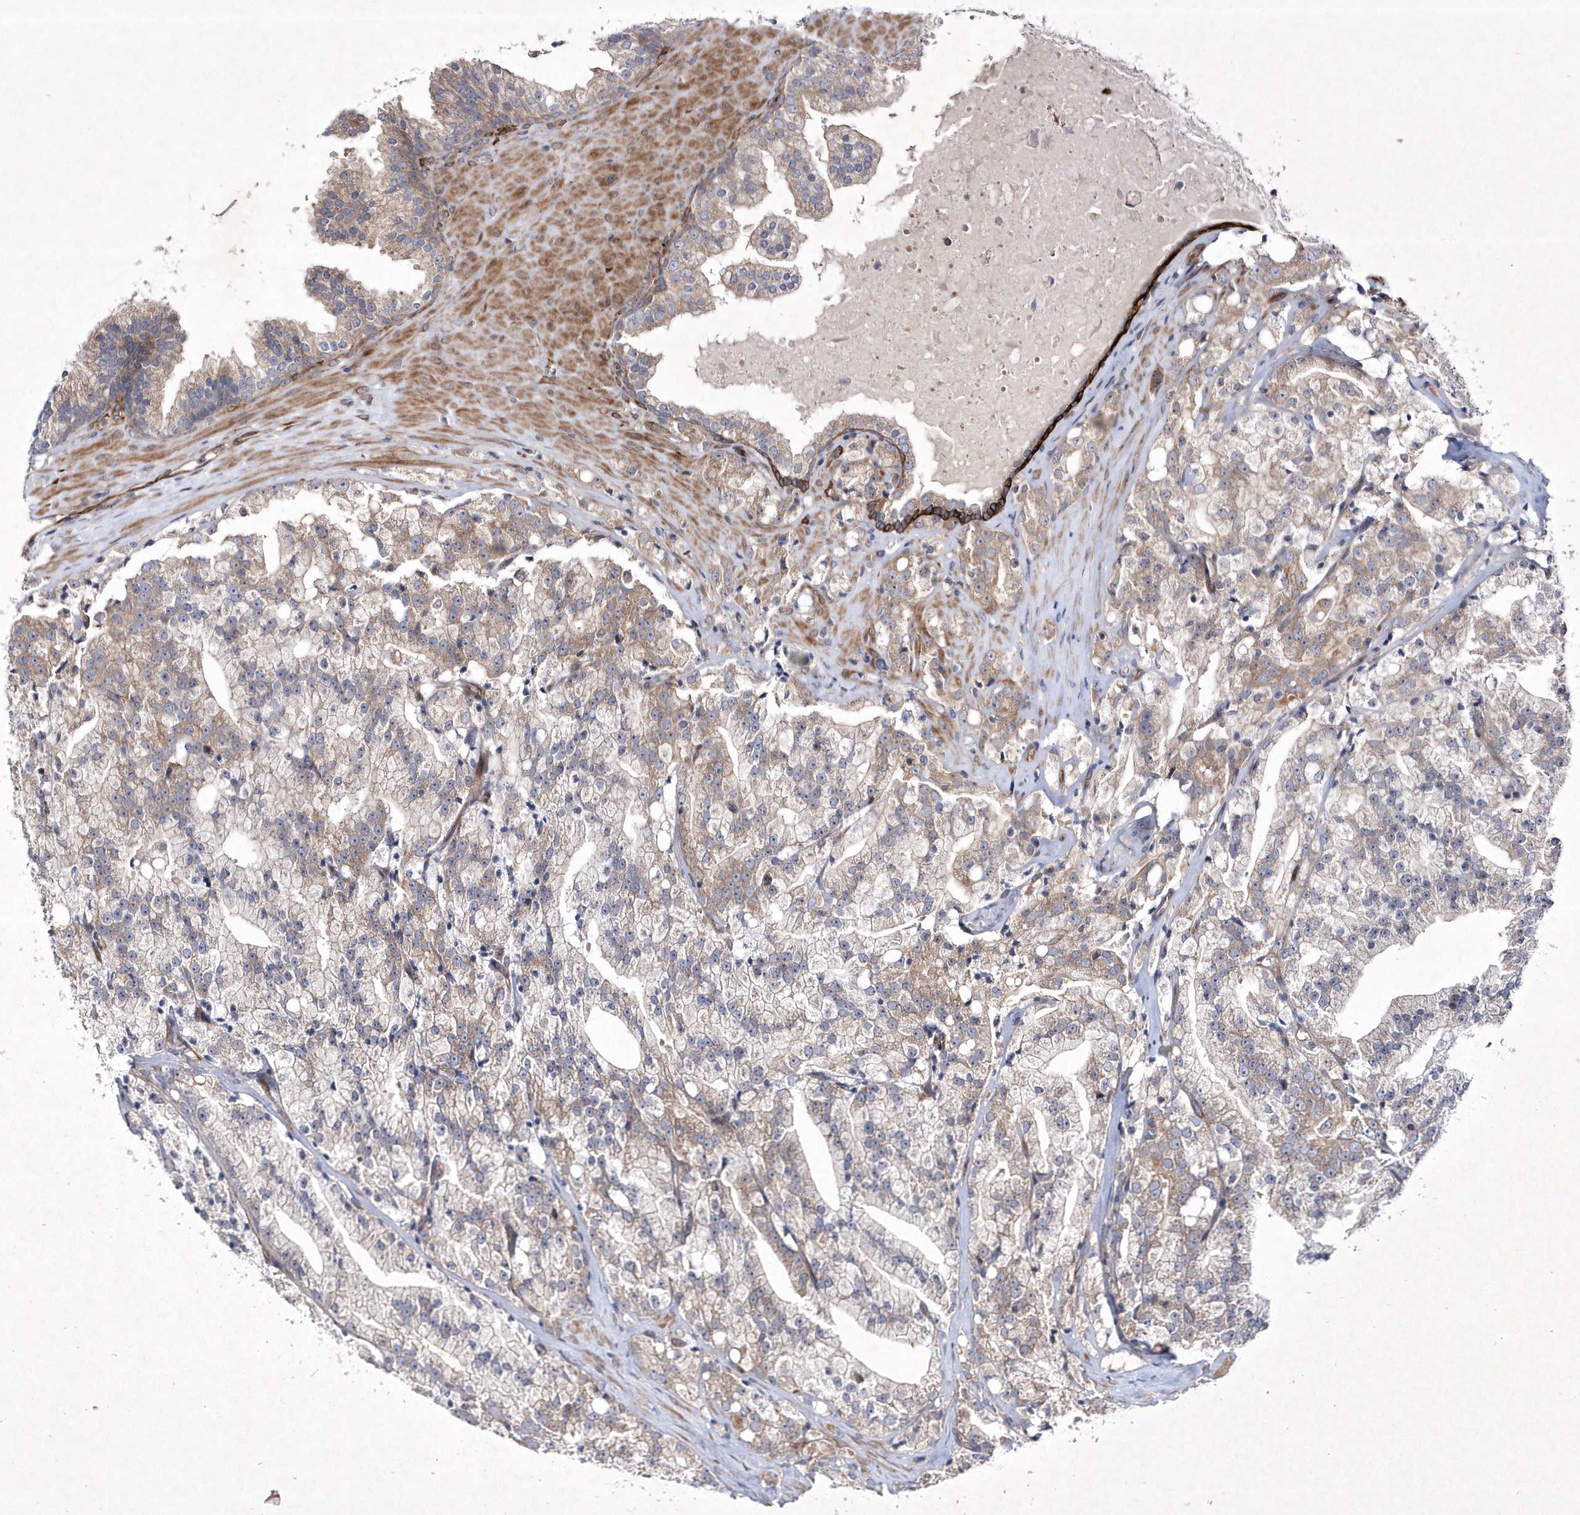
{"staining": {"intensity": "weak", "quantity": "25%-75%", "location": "cytoplasmic/membranous"}, "tissue": "prostate cancer", "cell_type": "Tumor cells", "image_type": "cancer", "snomed": [{"axis": "morphology", "description": "Adenocarcinoma, High grade"}, {"axis": "topography", "description": "Prostate"}], "caption": "An IHC image of tumor tissue is shown. Protein staining in brown labels weak cytoplasmic/membranous positivity in prostate adenocarcinoma (high-grade) within tumor cells.", "gene": "DSPP", "patient": {"sex": "male", "age": 64}}